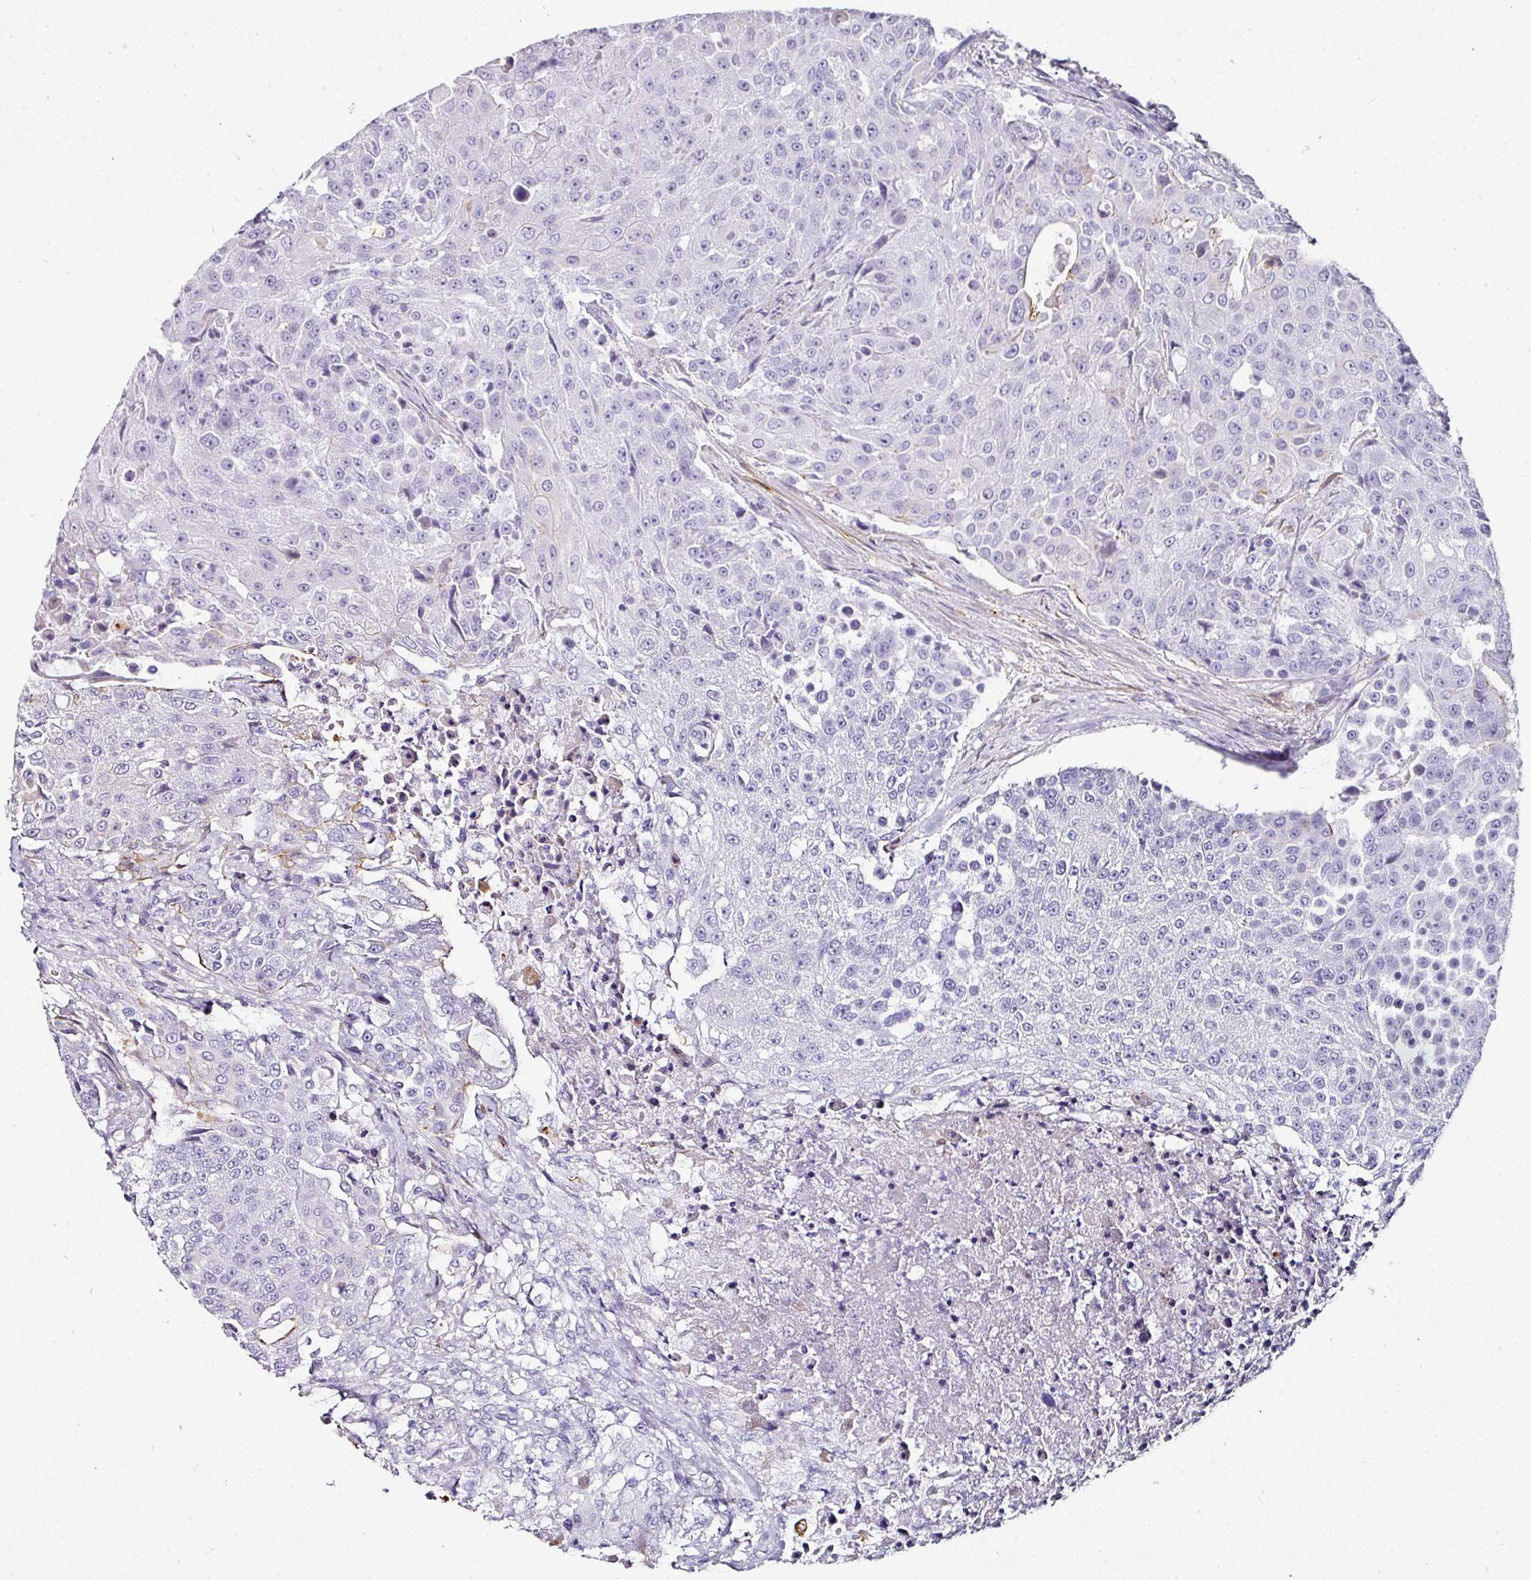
{"staining": {"intensity": "negative", "quantity": "none", "location": "none"}, "tissue": "urothelial cancer", "cell_type": "Tumor cells", "image_type": "cancer", "snomed": [{"axis": "morphology", "description": "Urothelial carcinoma, High grade"}, {"axis": "topography", "description": "Urinary bladder"}], "caption": "IHC image of neoplastic tissue: urothelial carcinoma (high-grade) stained with DAB displays no significant protein staining in tumor cells.", "gene": "ANKRD29", "patient": {"sex": "female", "age": 63}}